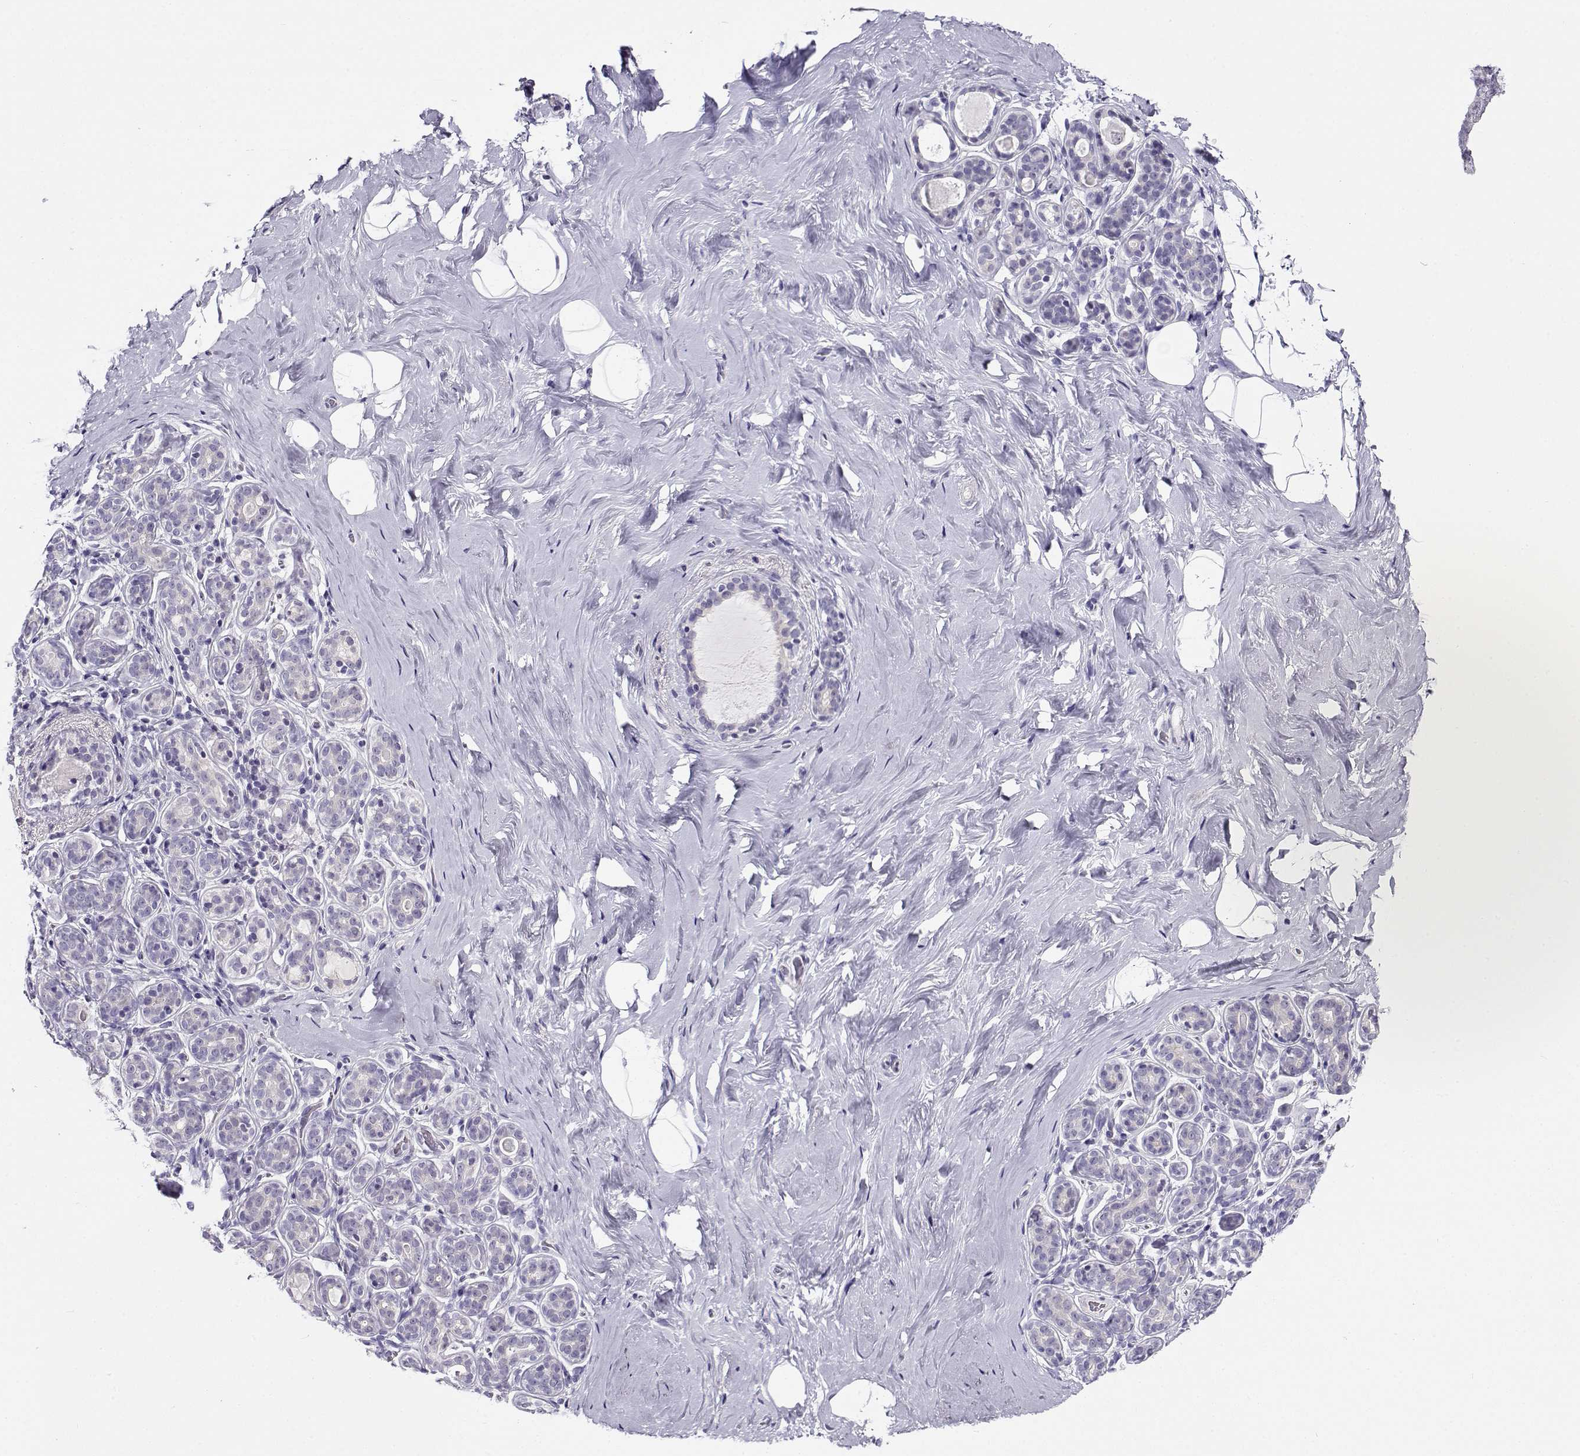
{"staining": {"intensity": "negative", "quantity": "none", "location": "none"}, "tissue": "breast", "cell_type": "Adipocytes", "image_type": "normal", "snomed": [{"axis": "morphology", "description": "Normal tissue, NOS"}, {"axis": "topography", "description": "Skin"}, {"axis": "topography", "description": "Breast"}], "caption": "Adipocytes show no significant protein staining in unremarkable breast.", "gene": "FEZF1", "patient": {"sex": "female", "age": 43}}